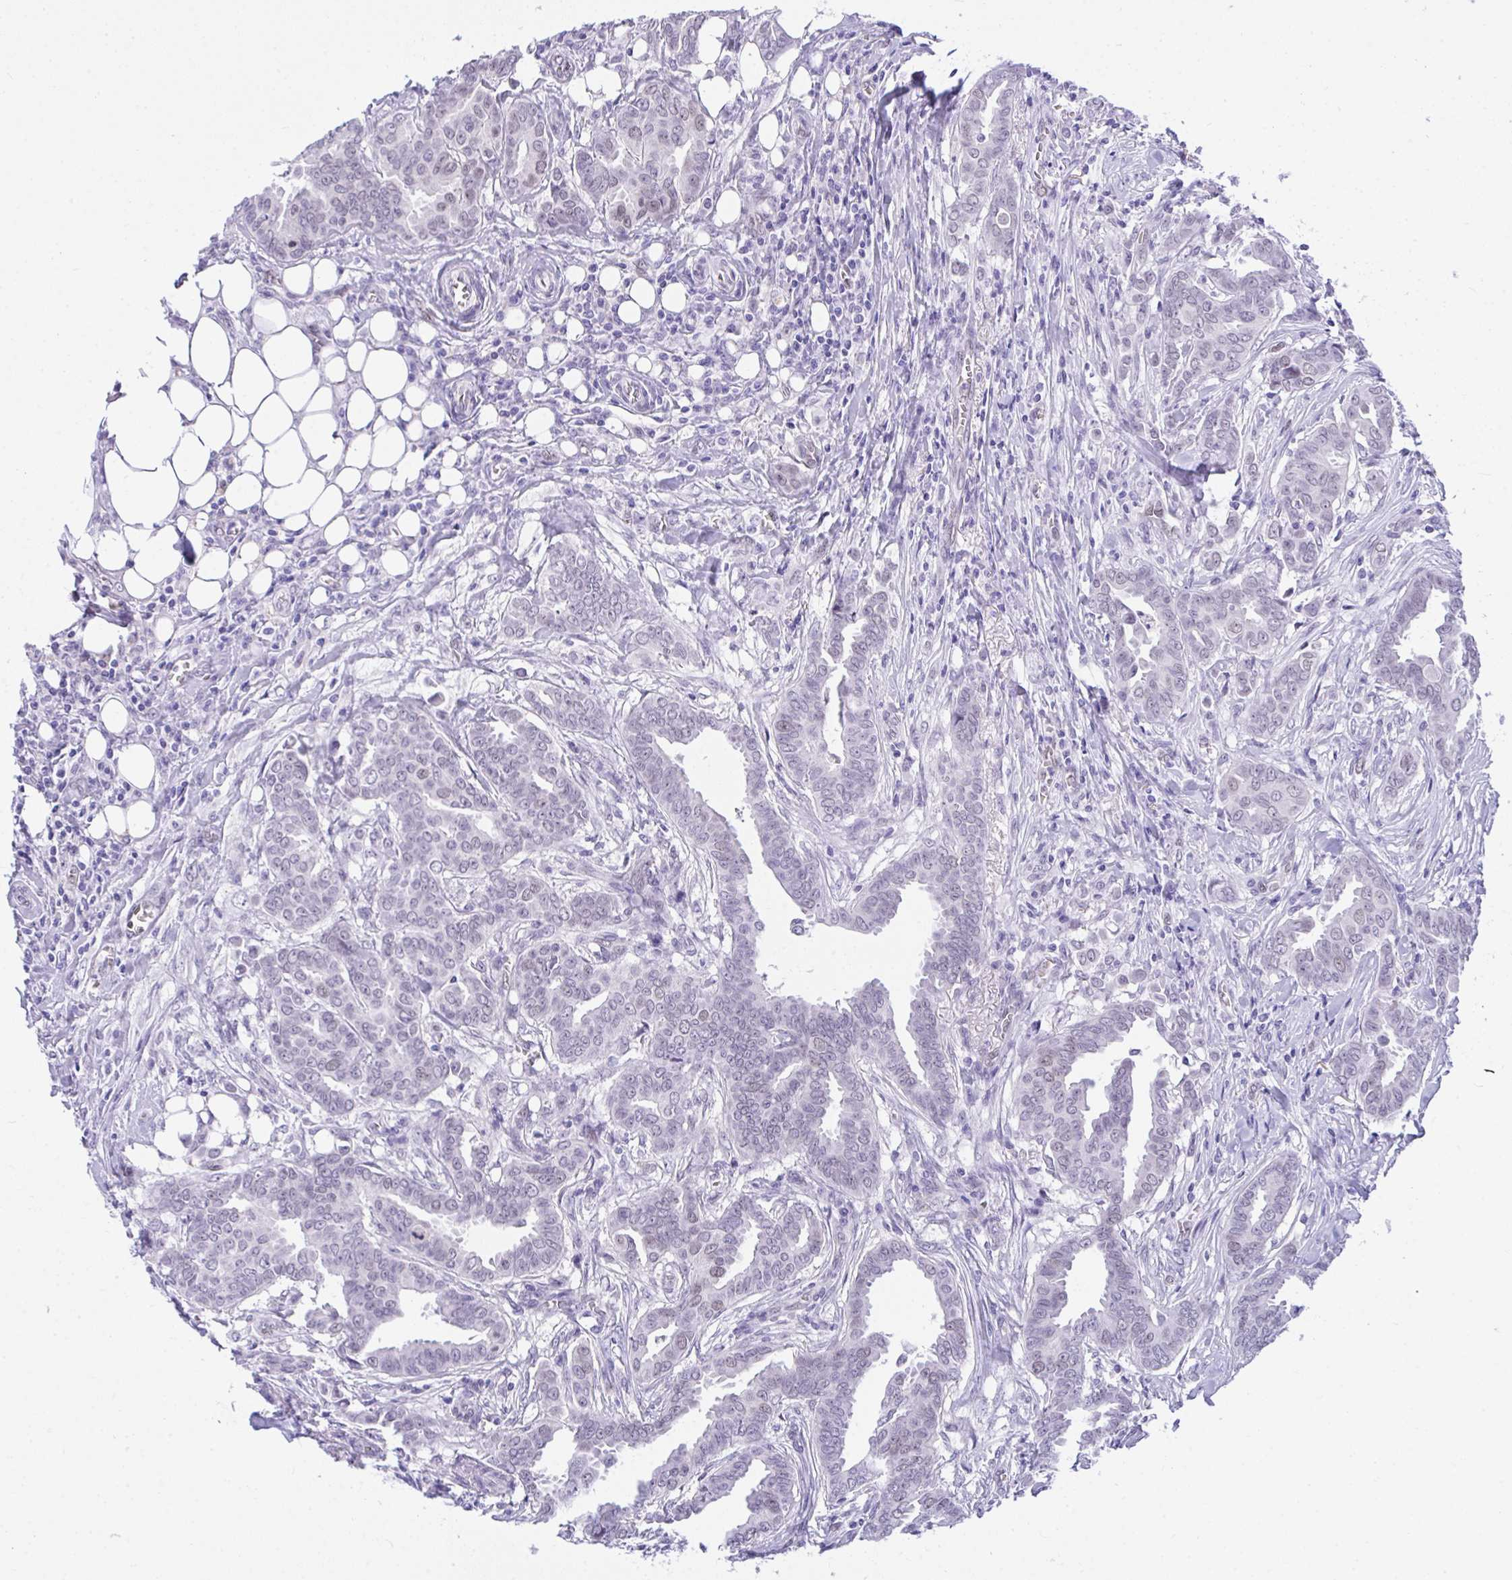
{"staining": {"intensity": "weak", "quantity": "<25%", "location": "nuclear"}, "tissue": "breast cancer", "cell_type": "Tumor cells", "image_type": "cancer", "snomed": [{"axis": "morphology", "description": "Duct carcinoma"}, {"axis": "topography", "description": "Breast"}], "caption": "Tumor cells show no significant positivity in breast cancer.", "gene": "TEAD4", "patient": {"sex": "female", "age": 45}}